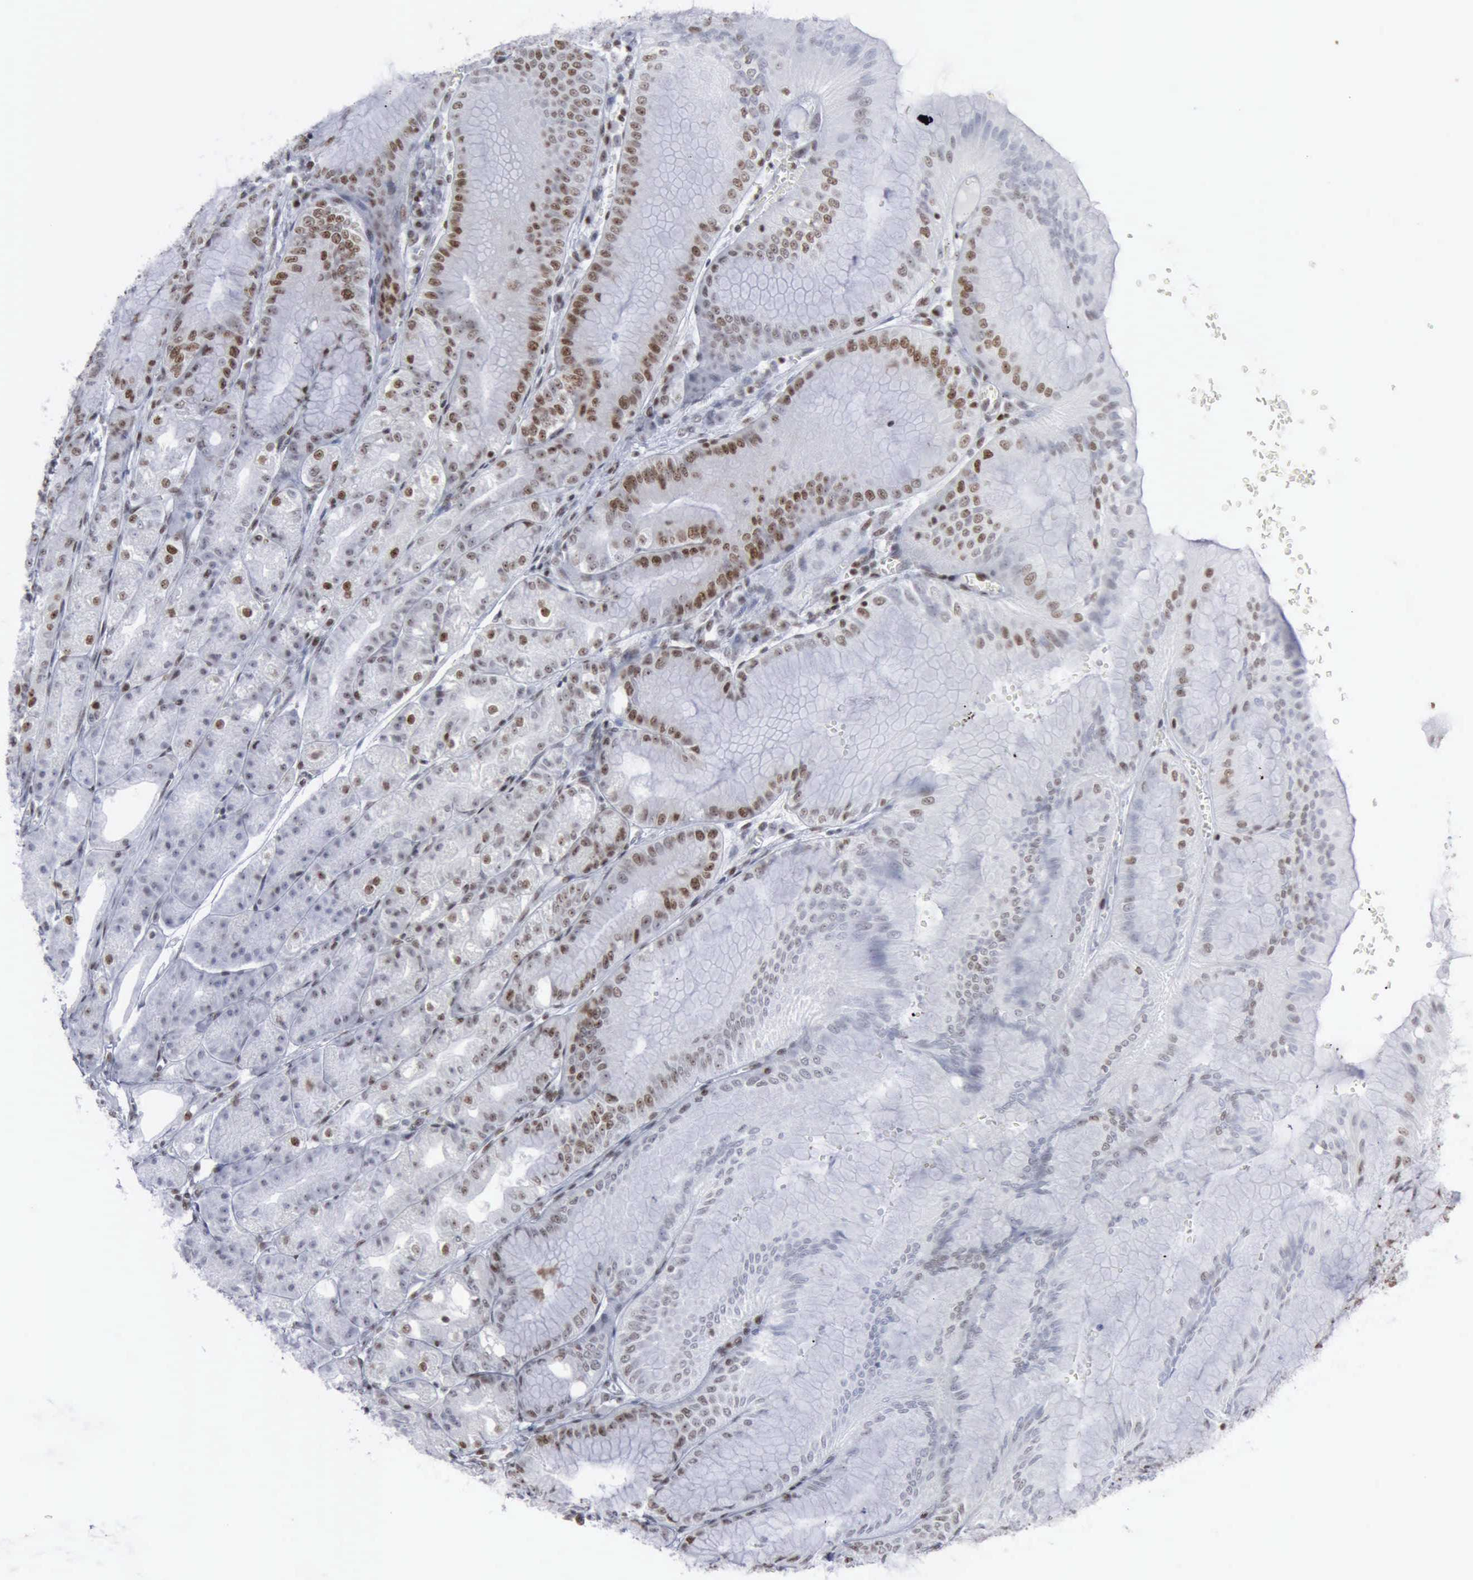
{"staining": {"intensity": "strong", "quantity": ">75%", "location": "nuclear"}, "tissue": "stomach", "cell_type": "Glandular cells", "image_type": "normal", "snomed": [{"axis": "morphology", "description": "Normal tissue, NOS"}, {"axis": "topography", "description": "Stomach, lower"}], "caption": "This is a photomicrograph of IHC staining of benign stomach, which shows strong staining in the nuclear of glandular cells.", "gene": "XPA", "patient": {"sex": "male", "age": 71}}